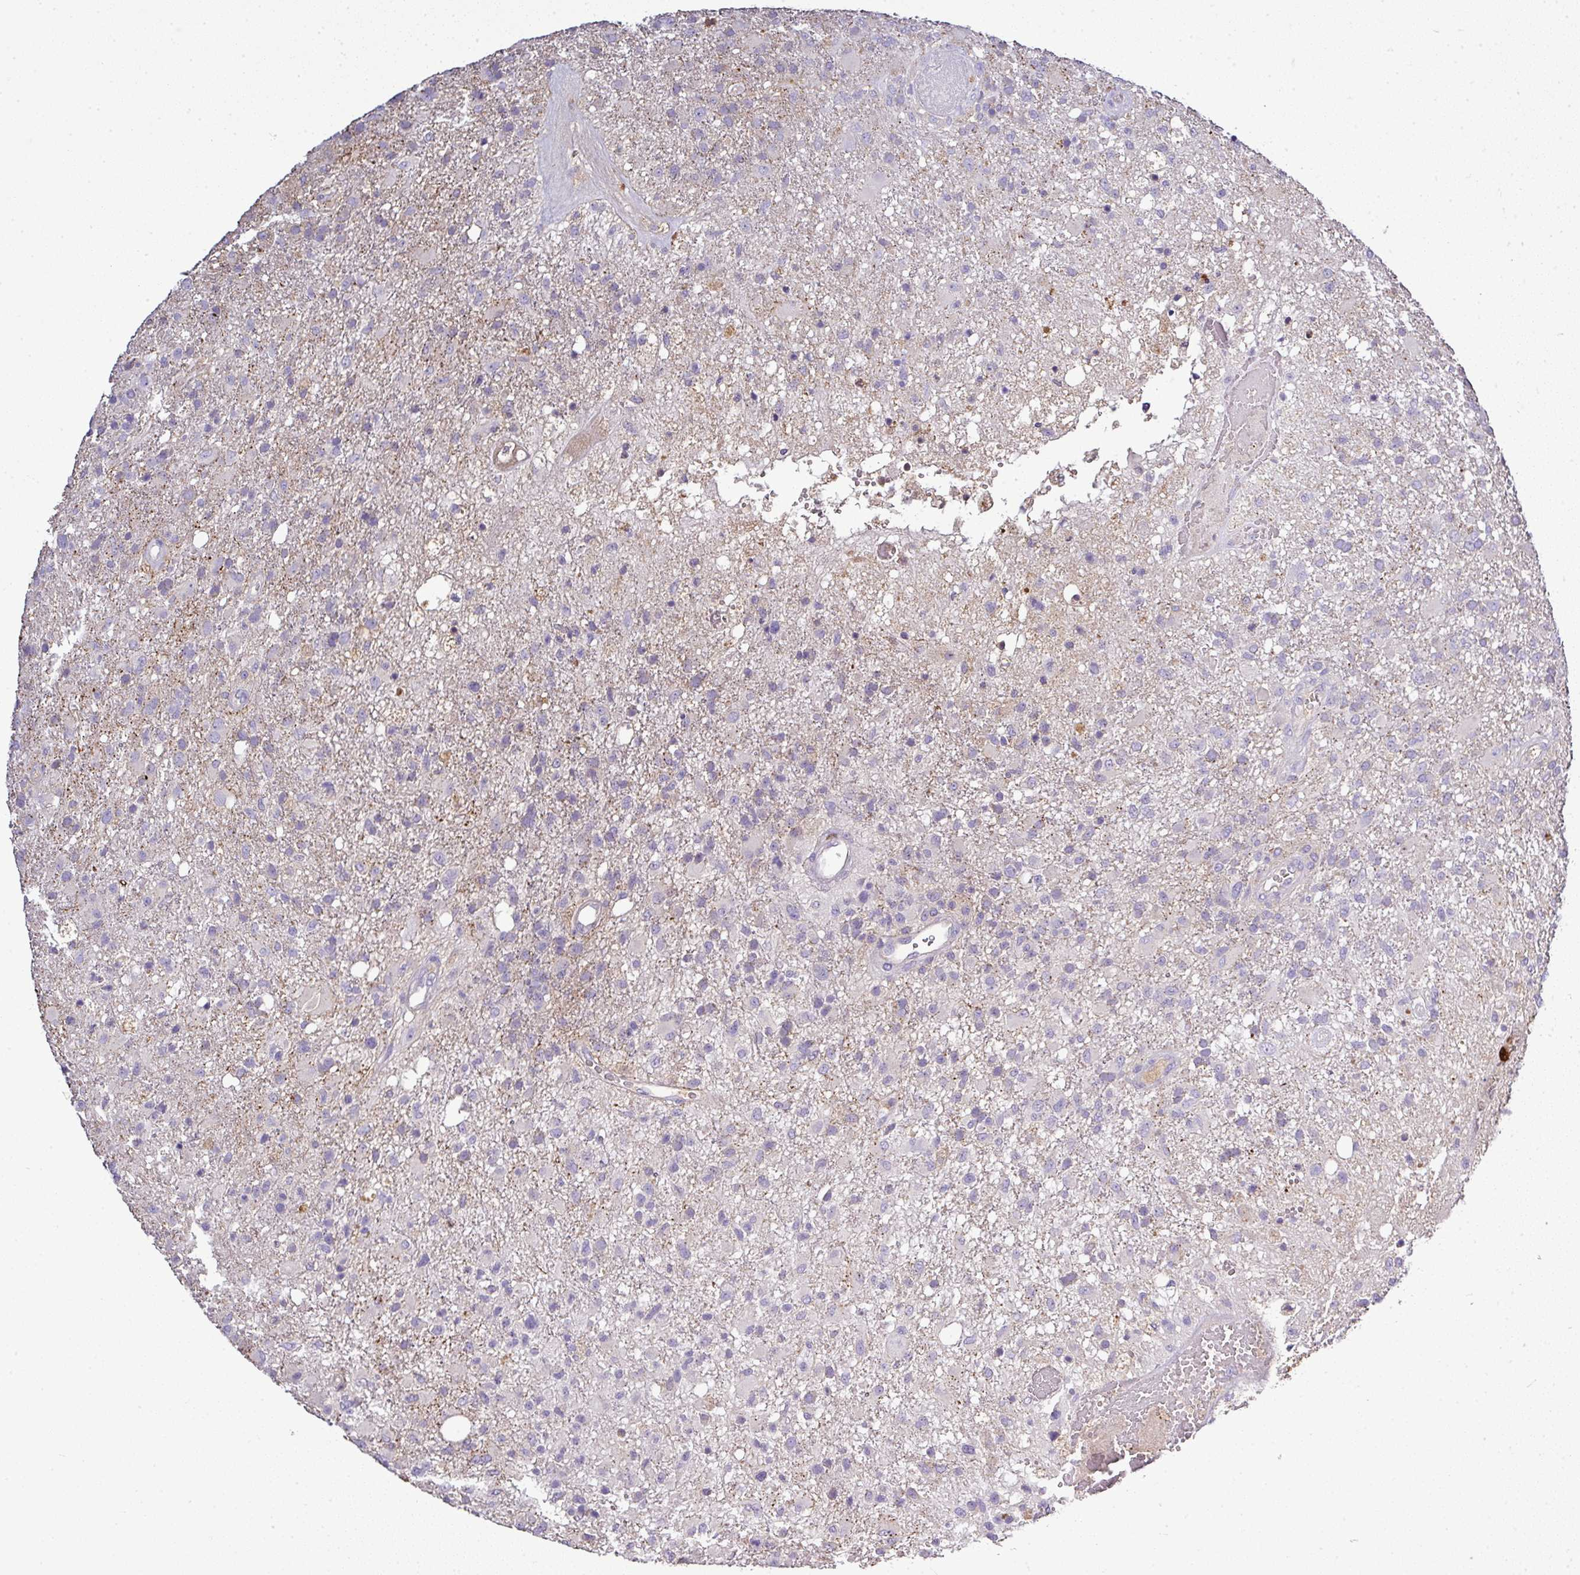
{"staining": {"intensity": "negative", "quantity": "none", "location": "none"}, "tissue": "glioma", "cell_type": "Tumor cells", "image_type": "cancer", "snomed": [{"axis": "morphology", "description": "Glioma, malignant, High grade"}, {"axis": "topography", "description": "Brain"}], "caption": "The micrograph reveals no significant expression in tumor cells of glioma.", "gene": "CAB39L", "patient": {"sex": "female", "age": 74}}